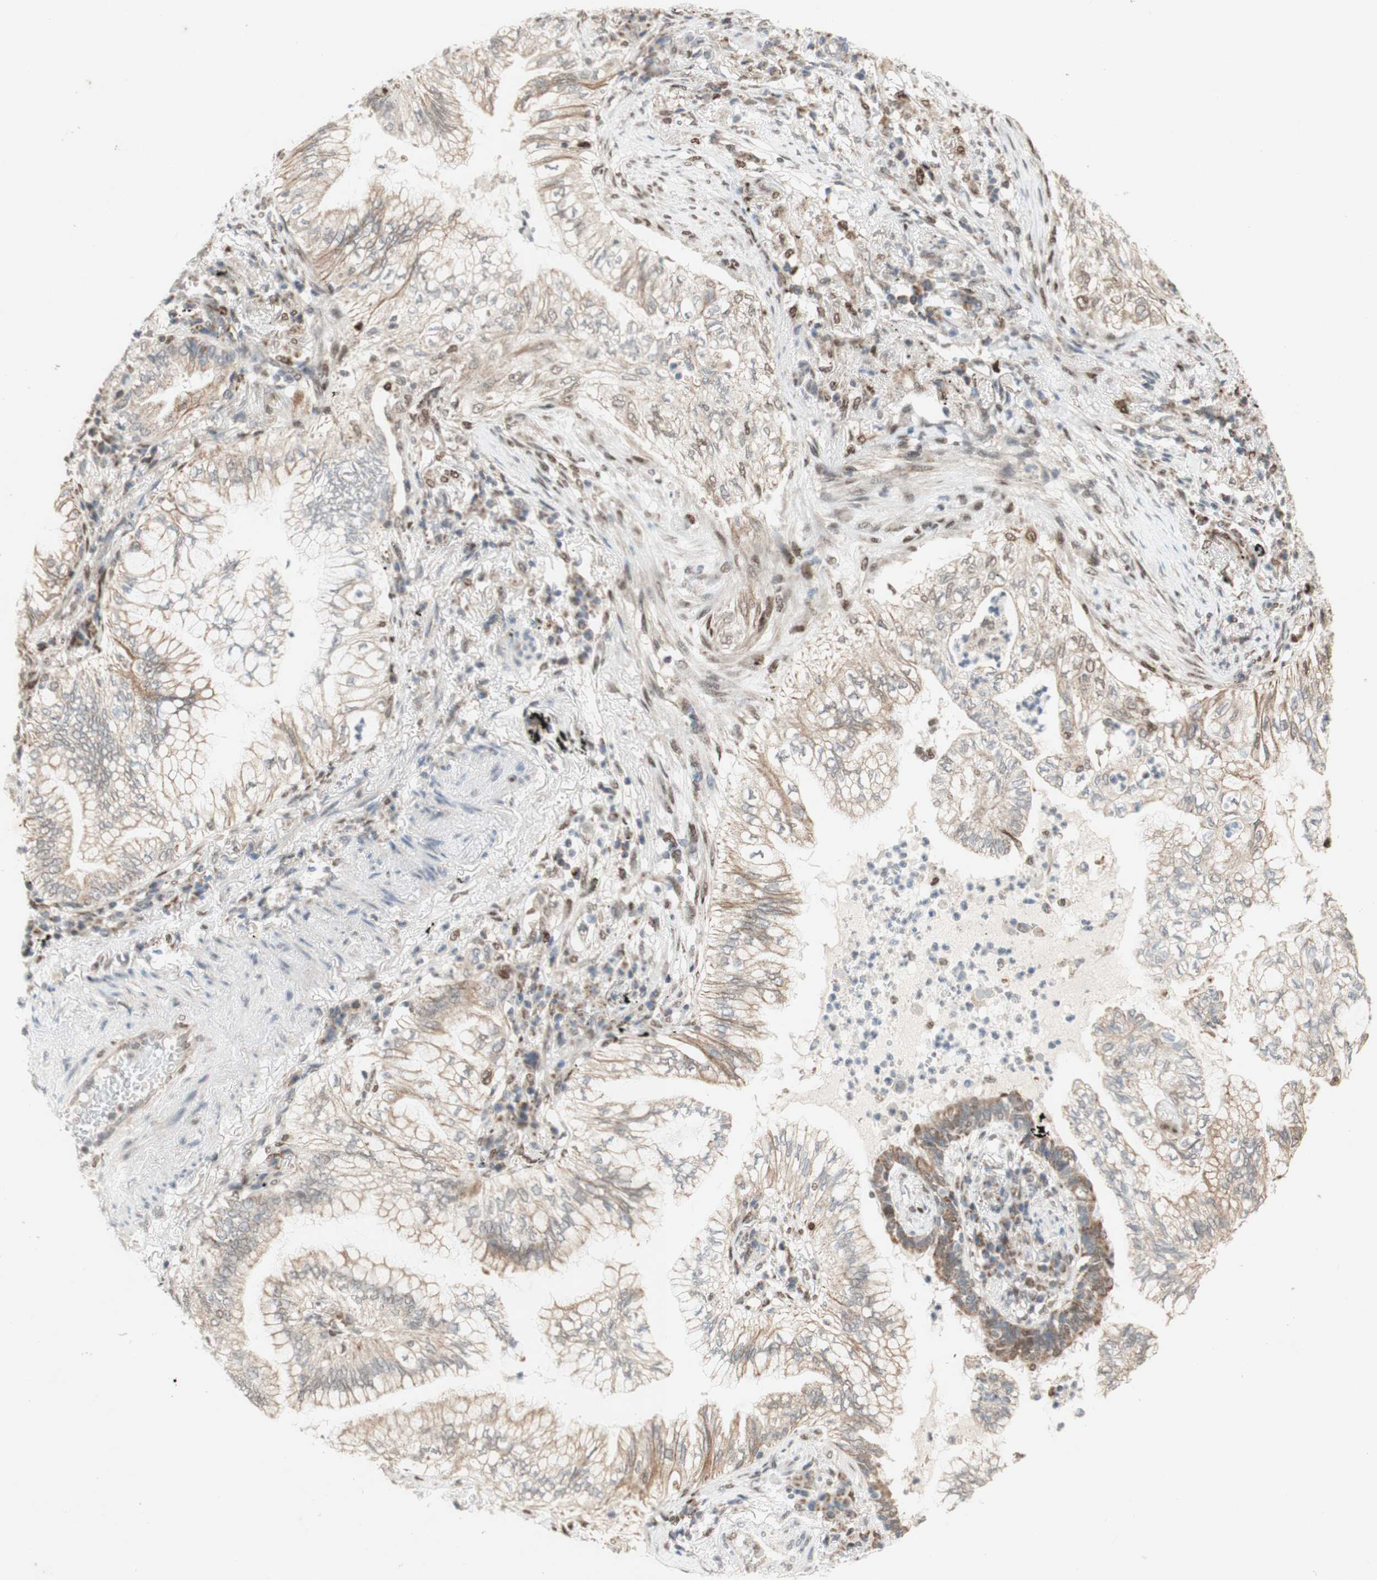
{"staining": {"intensity": "weak", "quantity": "25%-75%", "location": "cytoplasmic/membranous"}, "tissue": "lung cancer", "cell_type": "Tumor cells", "image_type": "cancer", "snomed": [{"axis": "morphology", "description": "Normal tissue, NOS"}, {"axis": "morphology", "description": "Adenocarcinoma, NOS"}, {"axis": "topography", "description": "Bronchus"}, {"axis": "topography", "description": "Lung"}], "caption": "Tumor cells reveal low levels of weak cytoplasmic/membranous positivity in about 25%-75% of cells in lung cancer (adenocarcinoma). (DAB IHC, brown staining for protein, blue staining for nuclei).", "gene": "DNMT3A", "patient": {"sex": "female", "age": 70}}